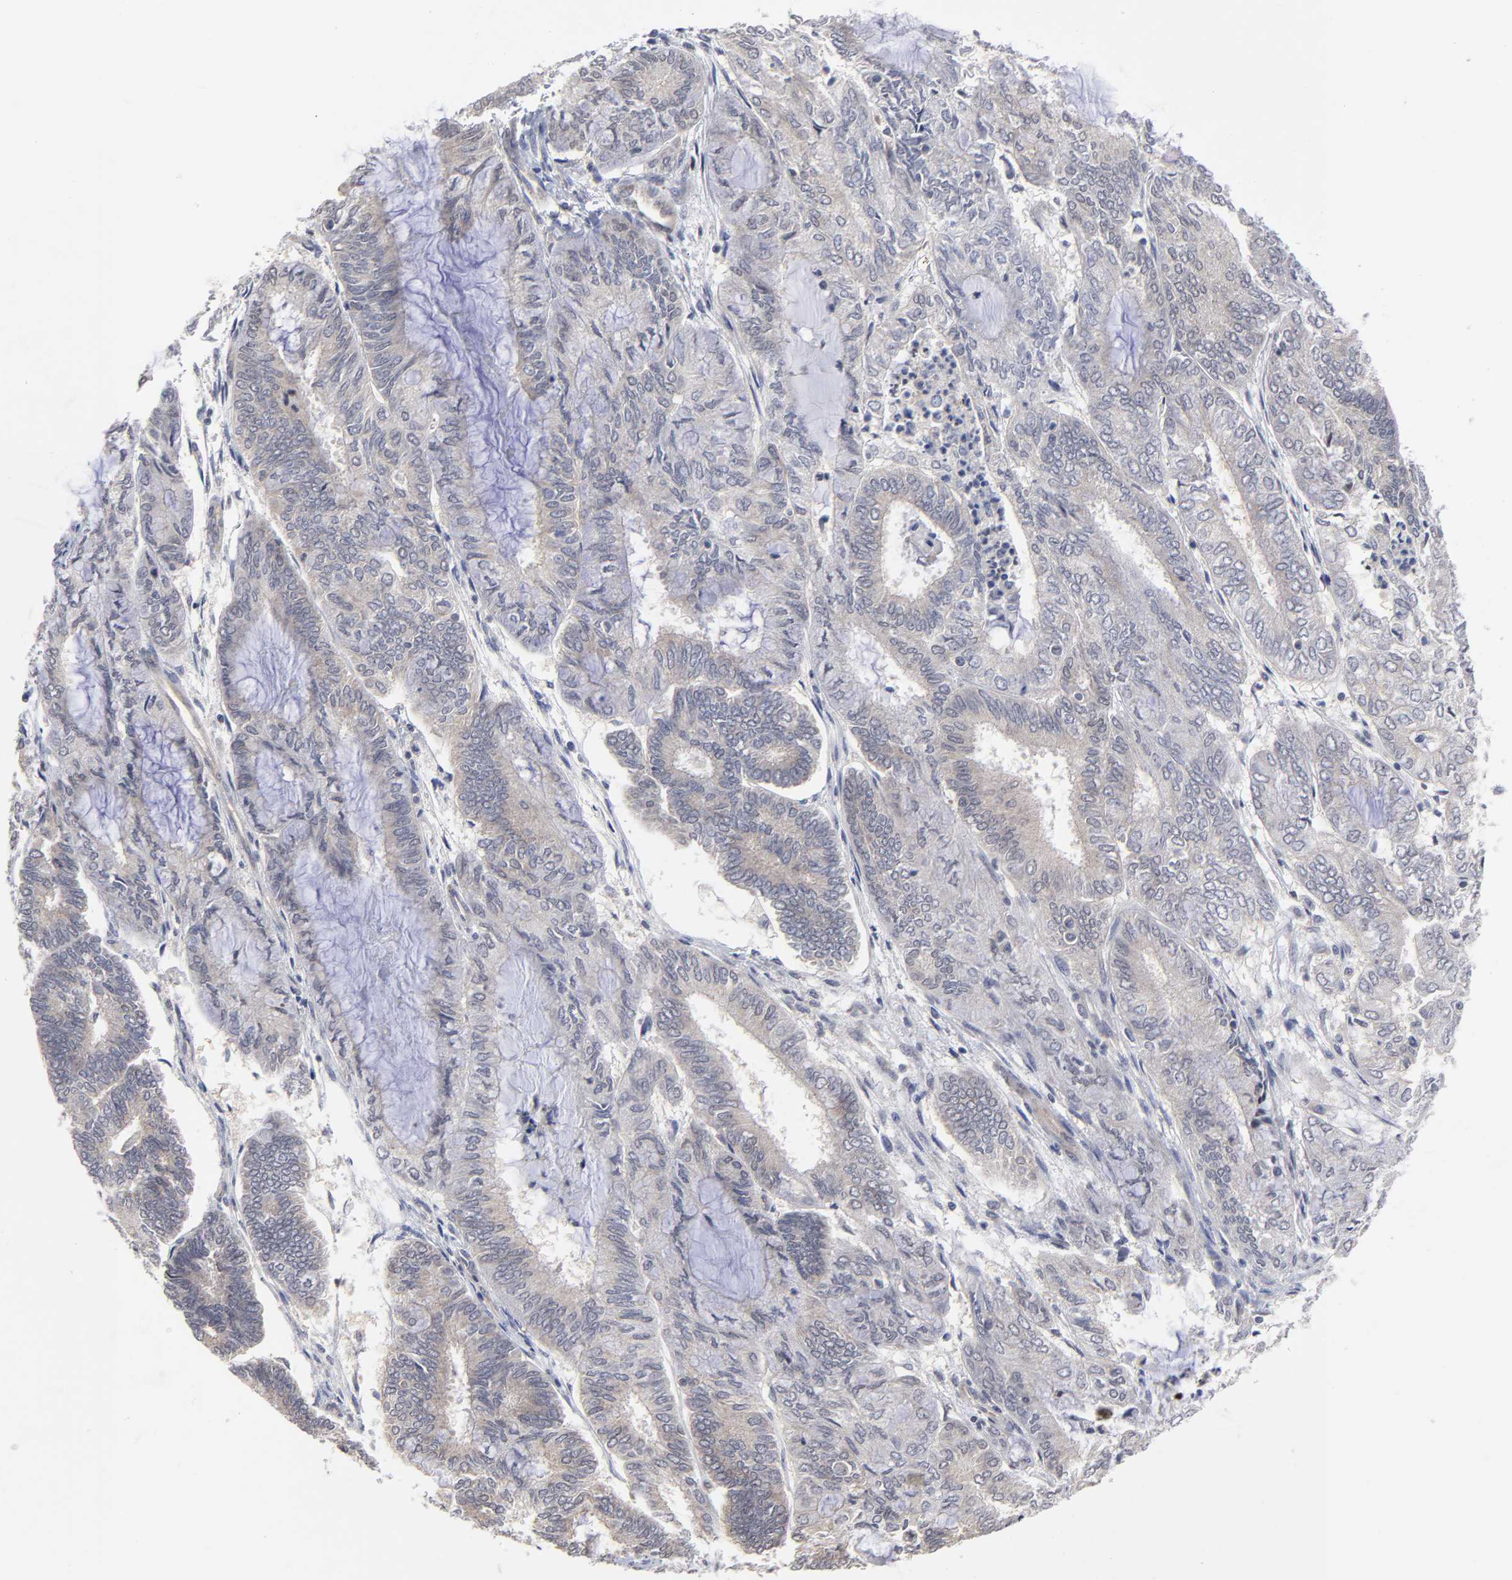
{"staining": {"intensity": "weak", "quantity": ">75%", "location": "cytoplasmic/membranous"}, "tissue": "endometrial cancer", "cell_type": "Tumor cells", "image_type": "cancer", "snomed": [{"axis": "morphology", "description": "Adenocarcinoma, NOS"}, {"axis": "topography", "description": "Endometrium"}], "caption": "Protein expression analysis of endometrial adenocarcinoma demonstrates weak cytoplasmic/membranous staining in approximately >75% of tumor cells.", "gene": "ZNF157", "patient": {"sex": "female", "age": 59}}